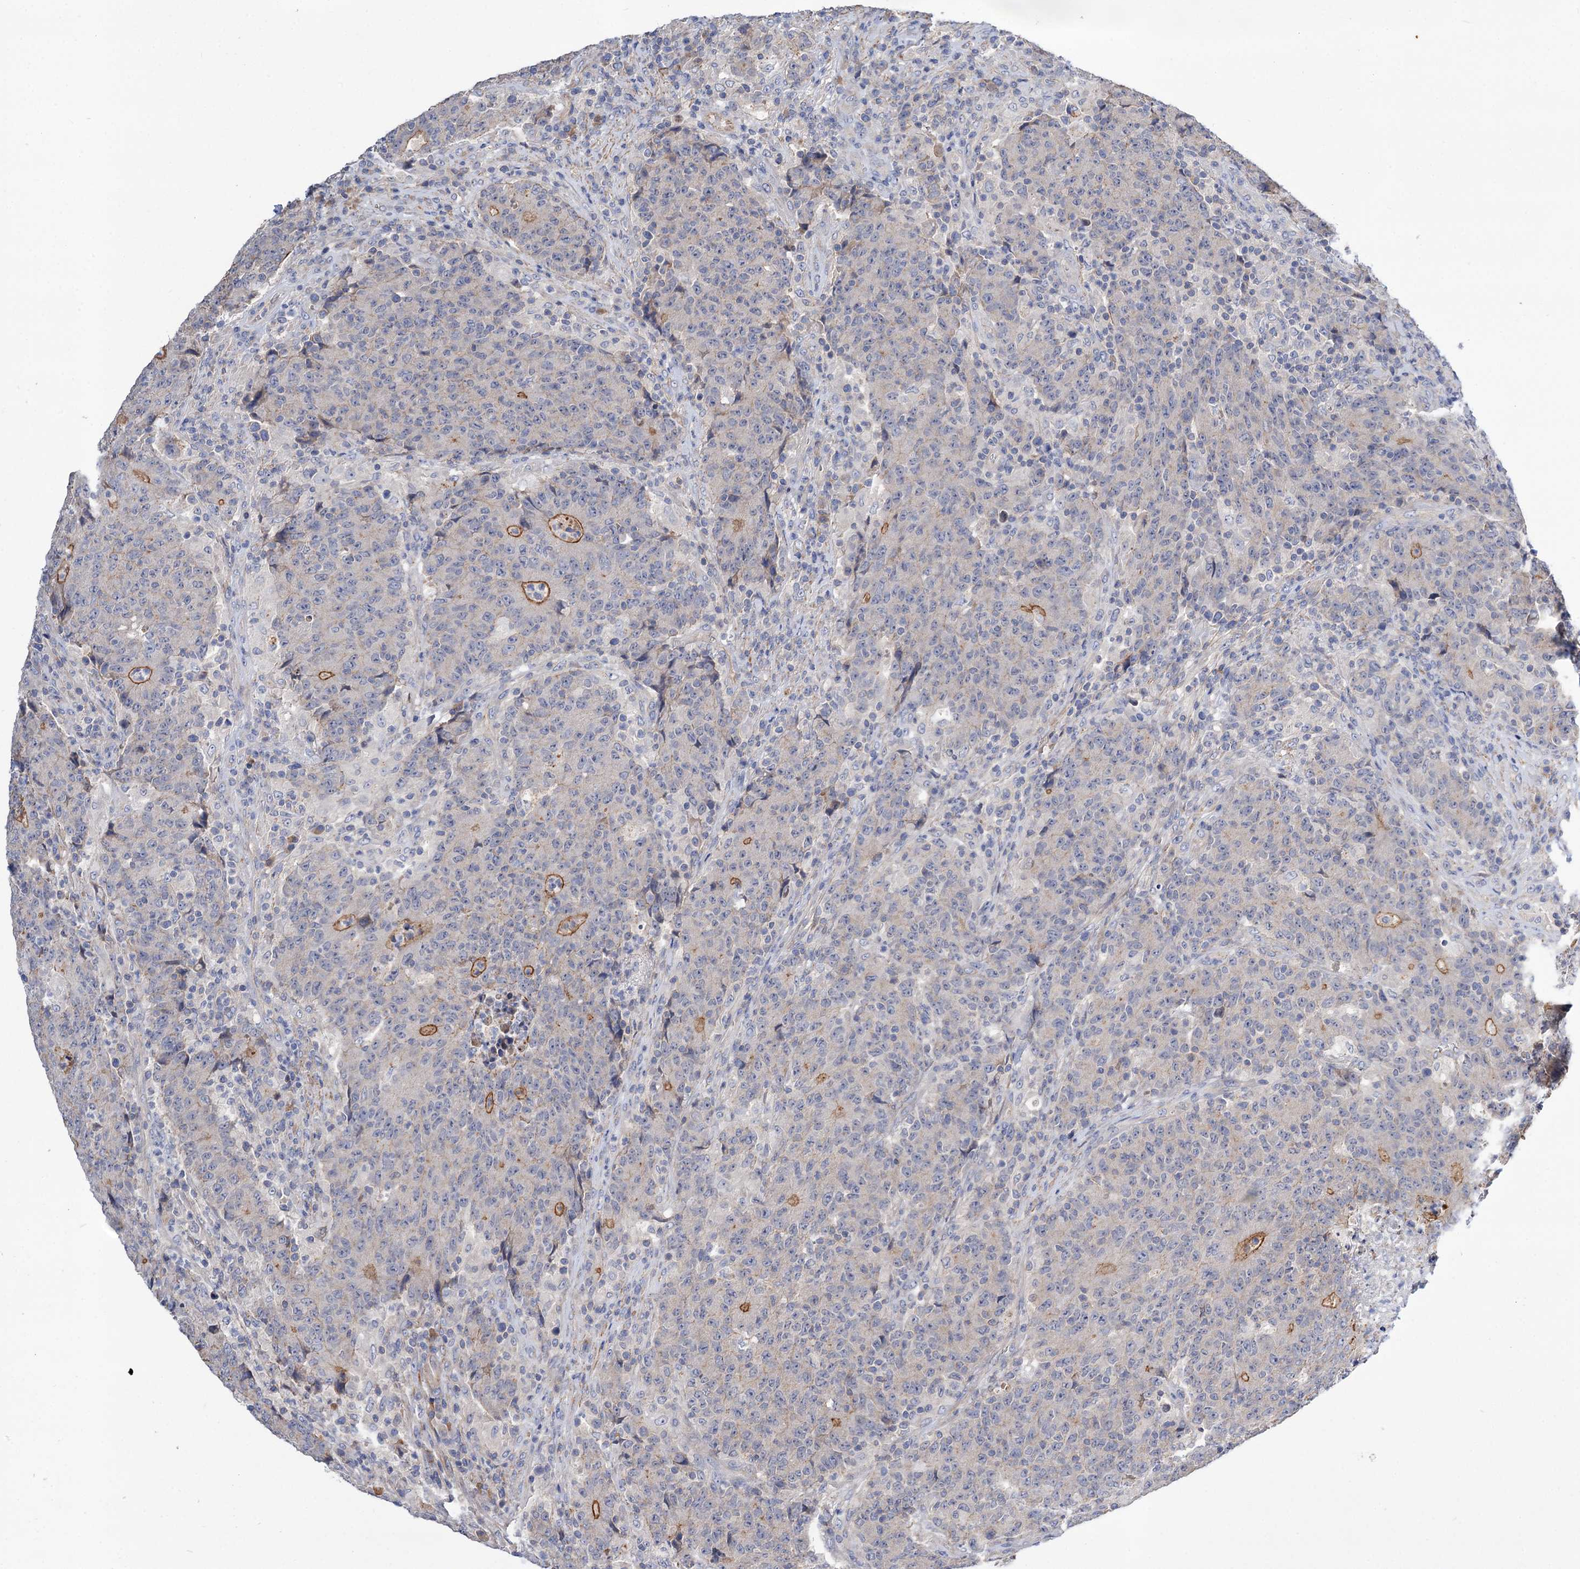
{"staining": {"intensity": "moderate", "quantity": "<25%", "location": "cytoplasmic/membranous"}, "tissue": "colorectal cancer", "cell_type": "Tumor cells", "image_type": "cancer", "snomed": [{"axis": "morphology", "description": "Adenocarcinoma, NOS"}, {"axis": "topography", "description": "Colon"}], "caption": "Tumor cells reveal low levels of moderate cytoplasmic/membranous expression in approximately <25% of cells in human adenocarcinoma (colorectal).", "gene": "NUDCD2", "patient": {"sex": "female", "age": 75}}